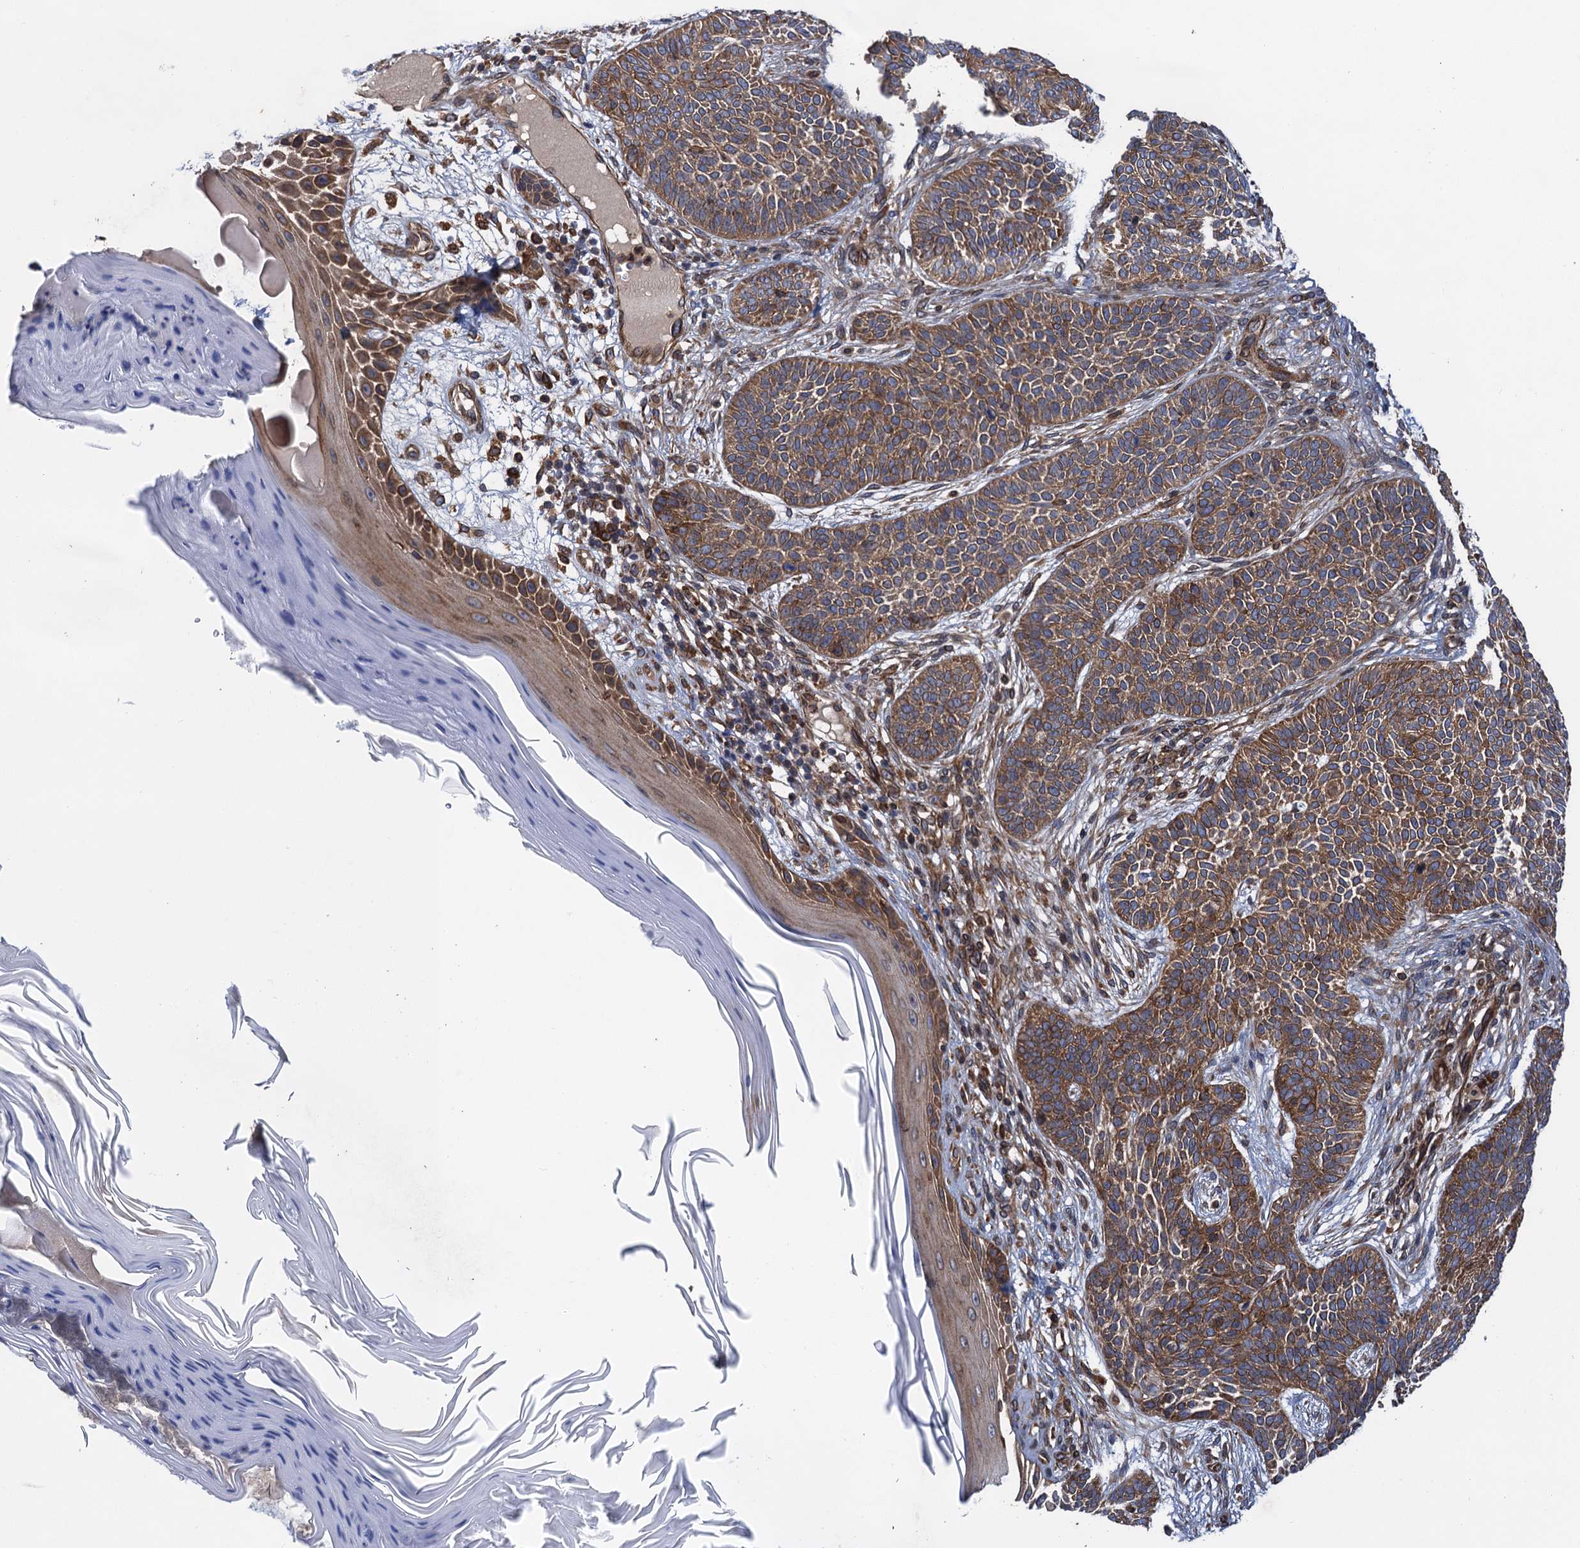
{"staining": {"intensity": "moderate", "quantity": ">75%", "location": "cytoplasmic/membranous"}, "tissue": "skin cancer", "cell_type": "Tumor cells", "image_type": "cancer", "snomed": [{"axis": "morphology", "description": "Basal cell carcinoma"}, {"axis": "topography", "description": "Skin"}], "caption": "Moderate cytoplasmic/membranous expression is present in approximately >75% of tumor cells in skin basal cell carcinoma.", "gene": "ARMC5", "patient": {"sex": "male", "age": 85}}